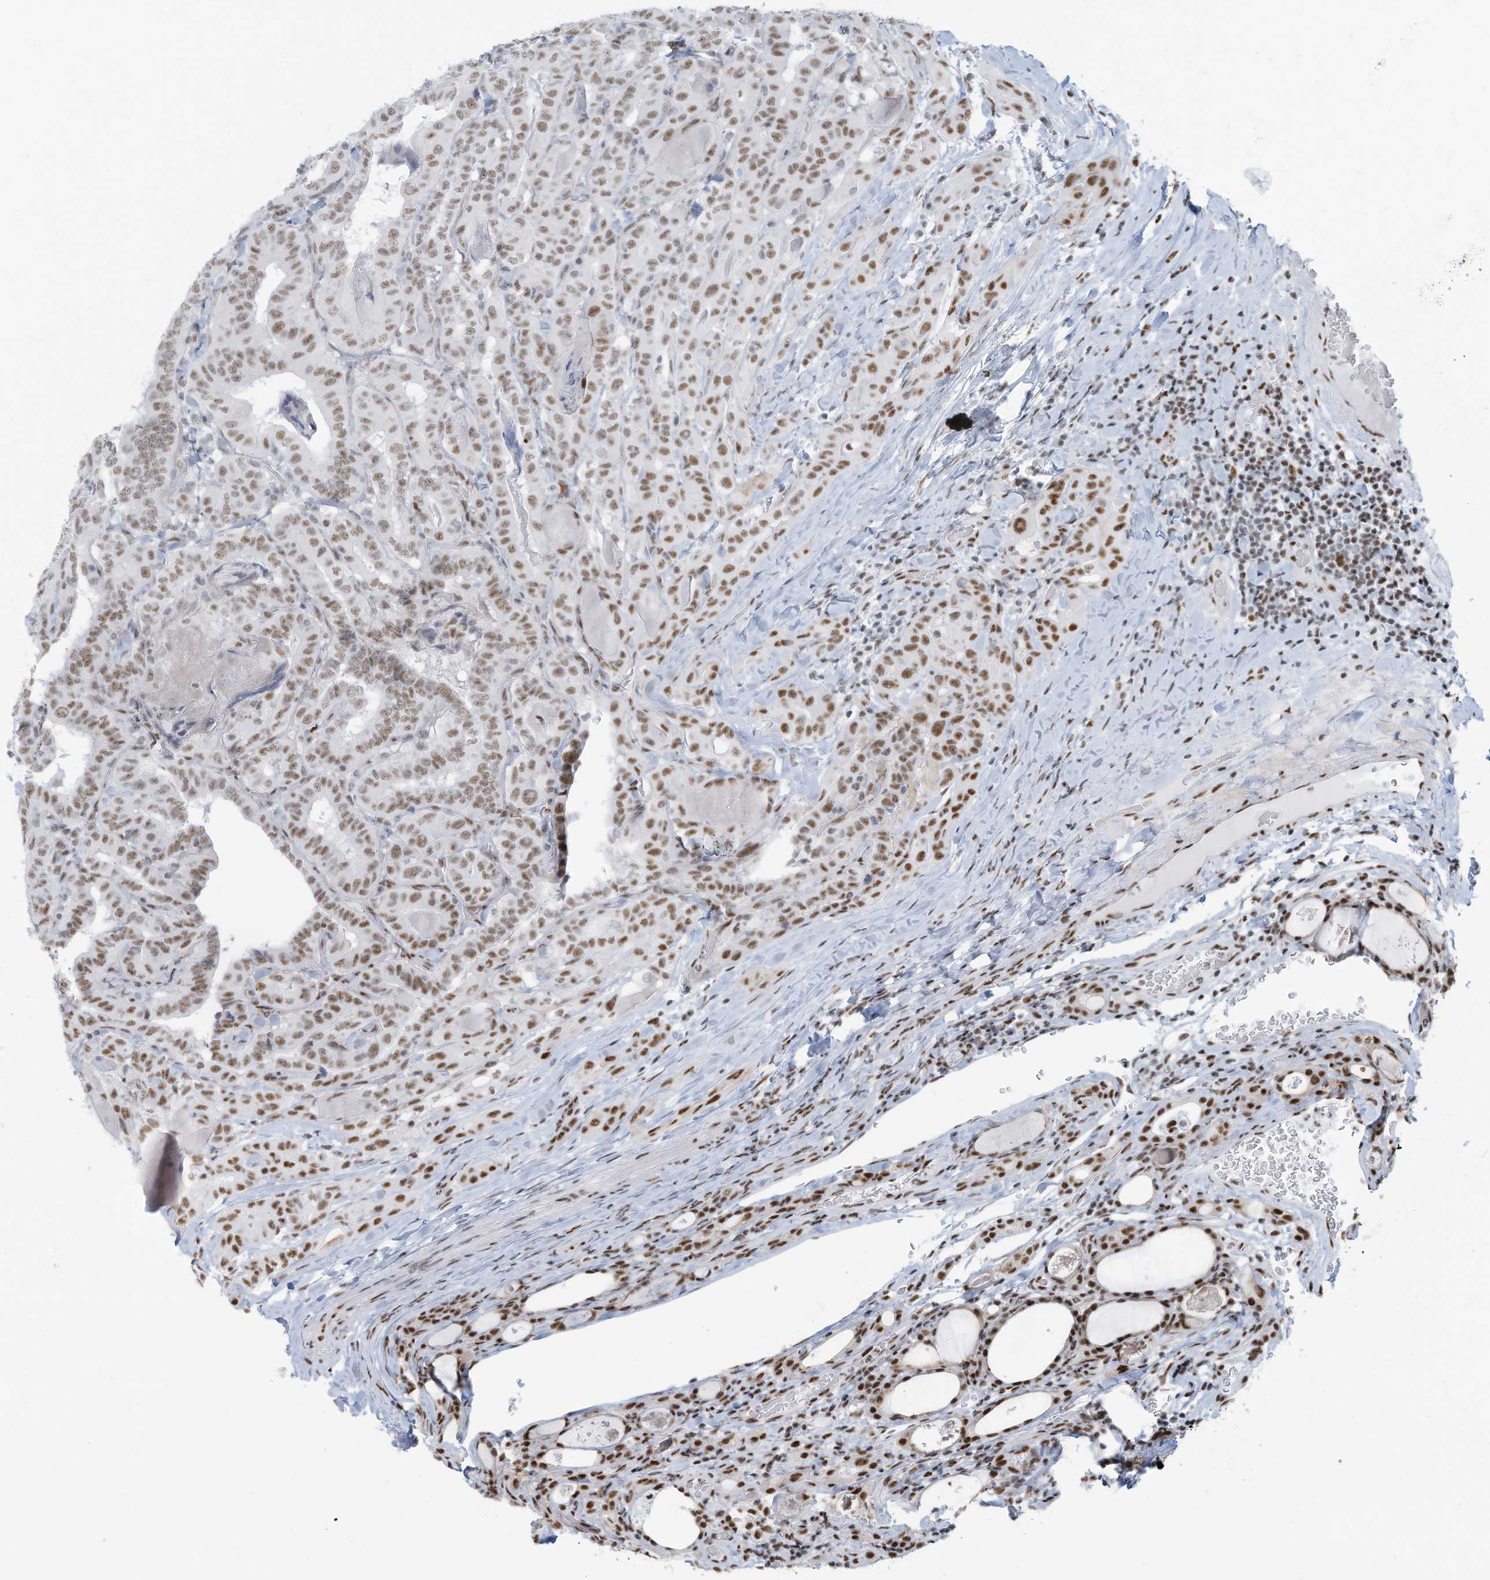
{"staining": {"intensity": "moderate", "quantity": "25%-75%", "location": "nuclear"}, "tissue": "thyroid cancer", "cell_type": "Tumor cells", "image_type": "cancer", "snomed": [{"axis": "morphology", "description": "Papillary adenocarcinoma, NOS"}, {"axis": "topography", "description": "Thyroid gland"}], "caption": "Human thyroid cancer stained with a protein marker shows moderate staining in tumor cells.", "gene": "SARNP", "patient": {"sex": "female", "age": 72}}